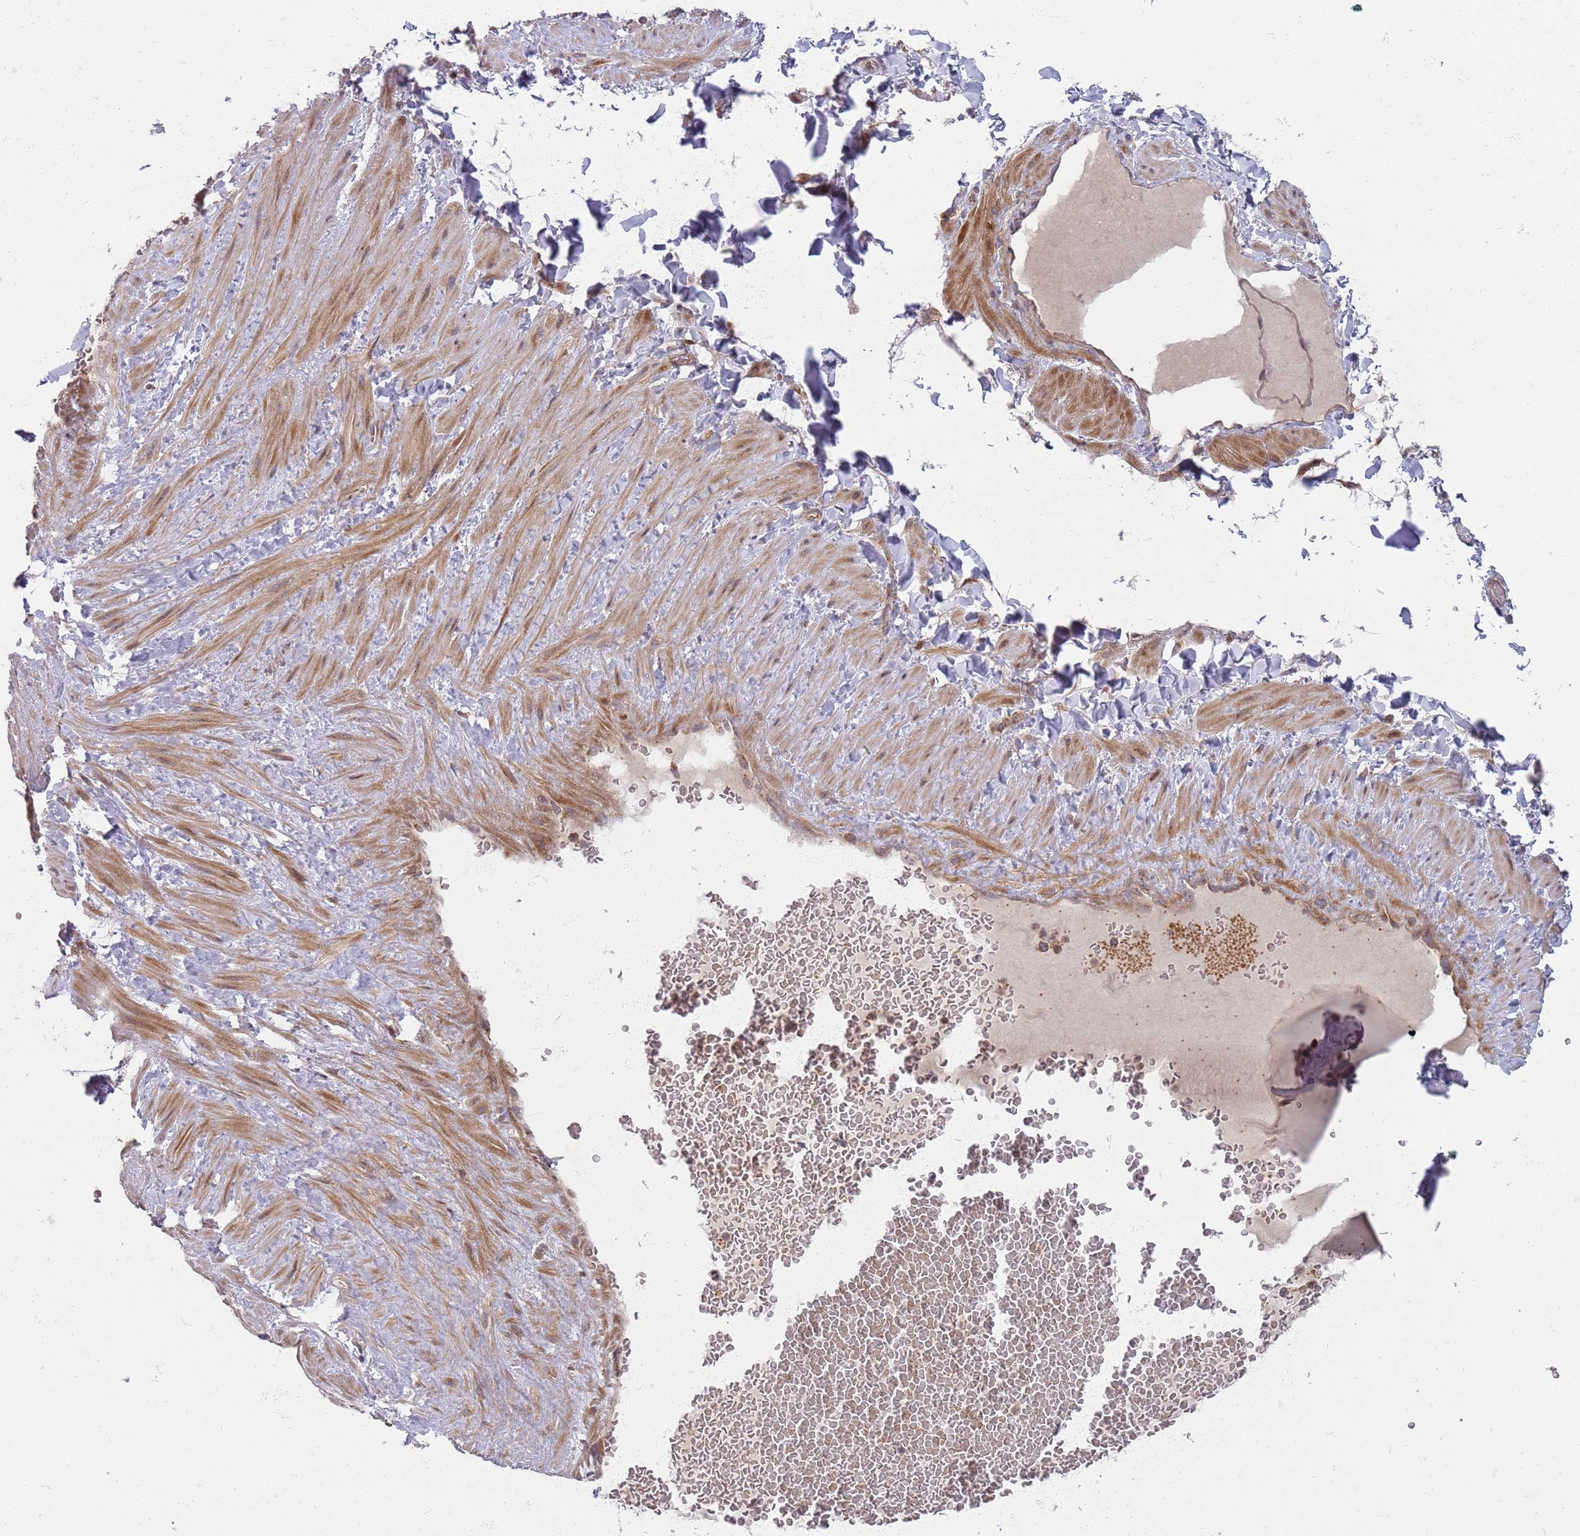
{"staining": {"intensity": "negative", "quantity": "none", "location": "none"}, "tissue": "adipose tissue", "cell_type": "Adipocytes", "image_type": "normal", "snomed": [{"axis": "morphology", "description": "Normal tissue, NOS"}, {"axis": "topography", "description": "Soft tissue"}, {"axis": "topography", "description": "Vascular tissue"}], "caption": "This is a micrograph of immunohistochemistry (IHC) staining of unremarkable adipose tissue, which shows no positivity in adipocytes.", "gene": "GGA1", "patient": {"sex": "male", "age": 54}}